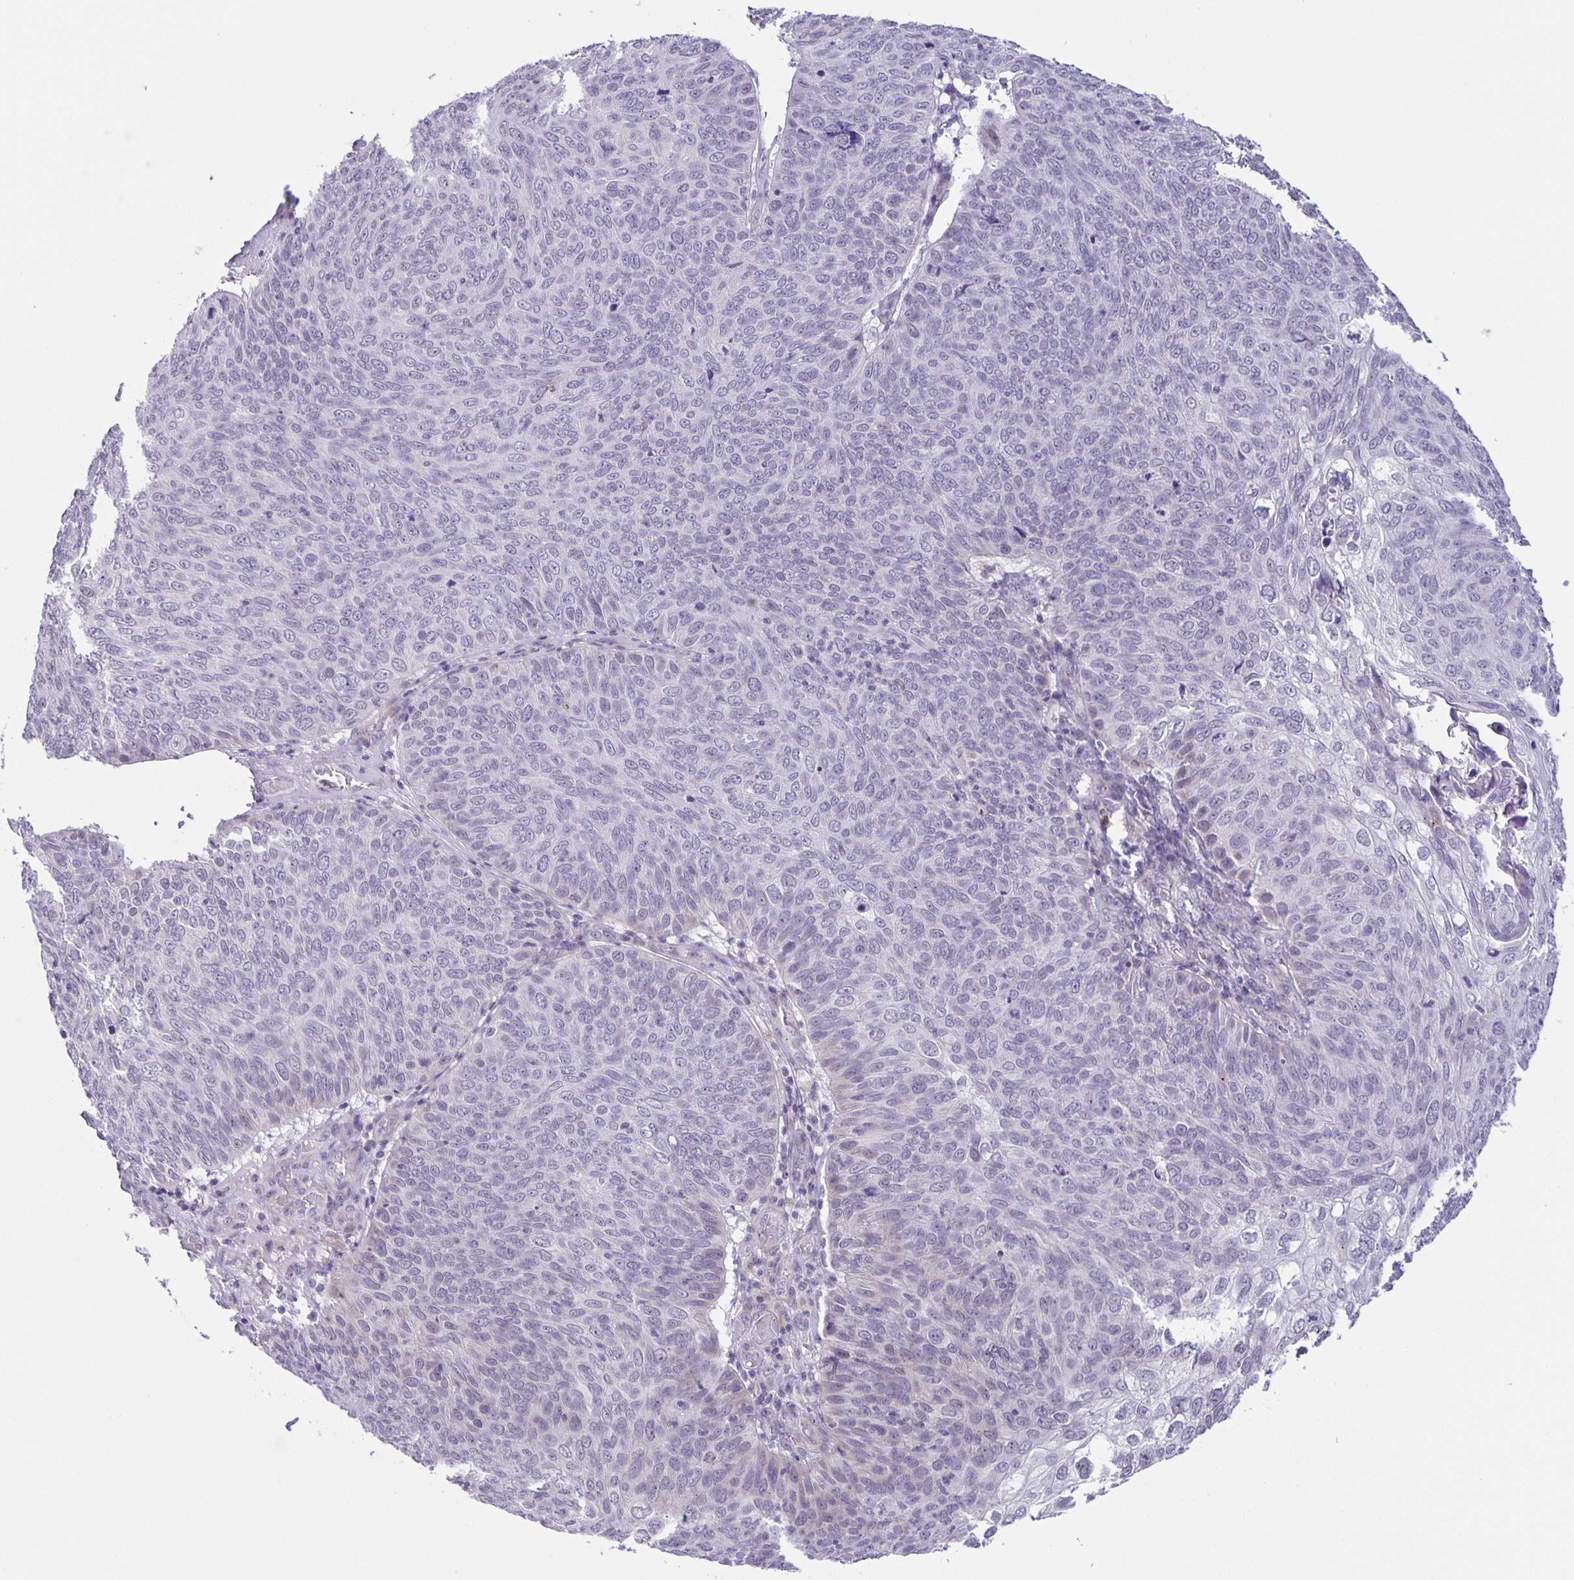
{"staining": {"intensity": "negative", "quantity": "none", "location": "none"}, "tissue": "skin cancer", "cell_type": "Tumor cells", "image_type": "cancer", "snomed": [{"axis": "morphology", "description": "Squamous cell carcinoma, NOS"}, {"axis": "topography", "description": "Skin"}], "caption": "Skin cancer was stained to show a protein in brown. There is no significant expression in tumor cells.", "gene": "PHRF1", "patient": {"sex": "male", "age": 87}}